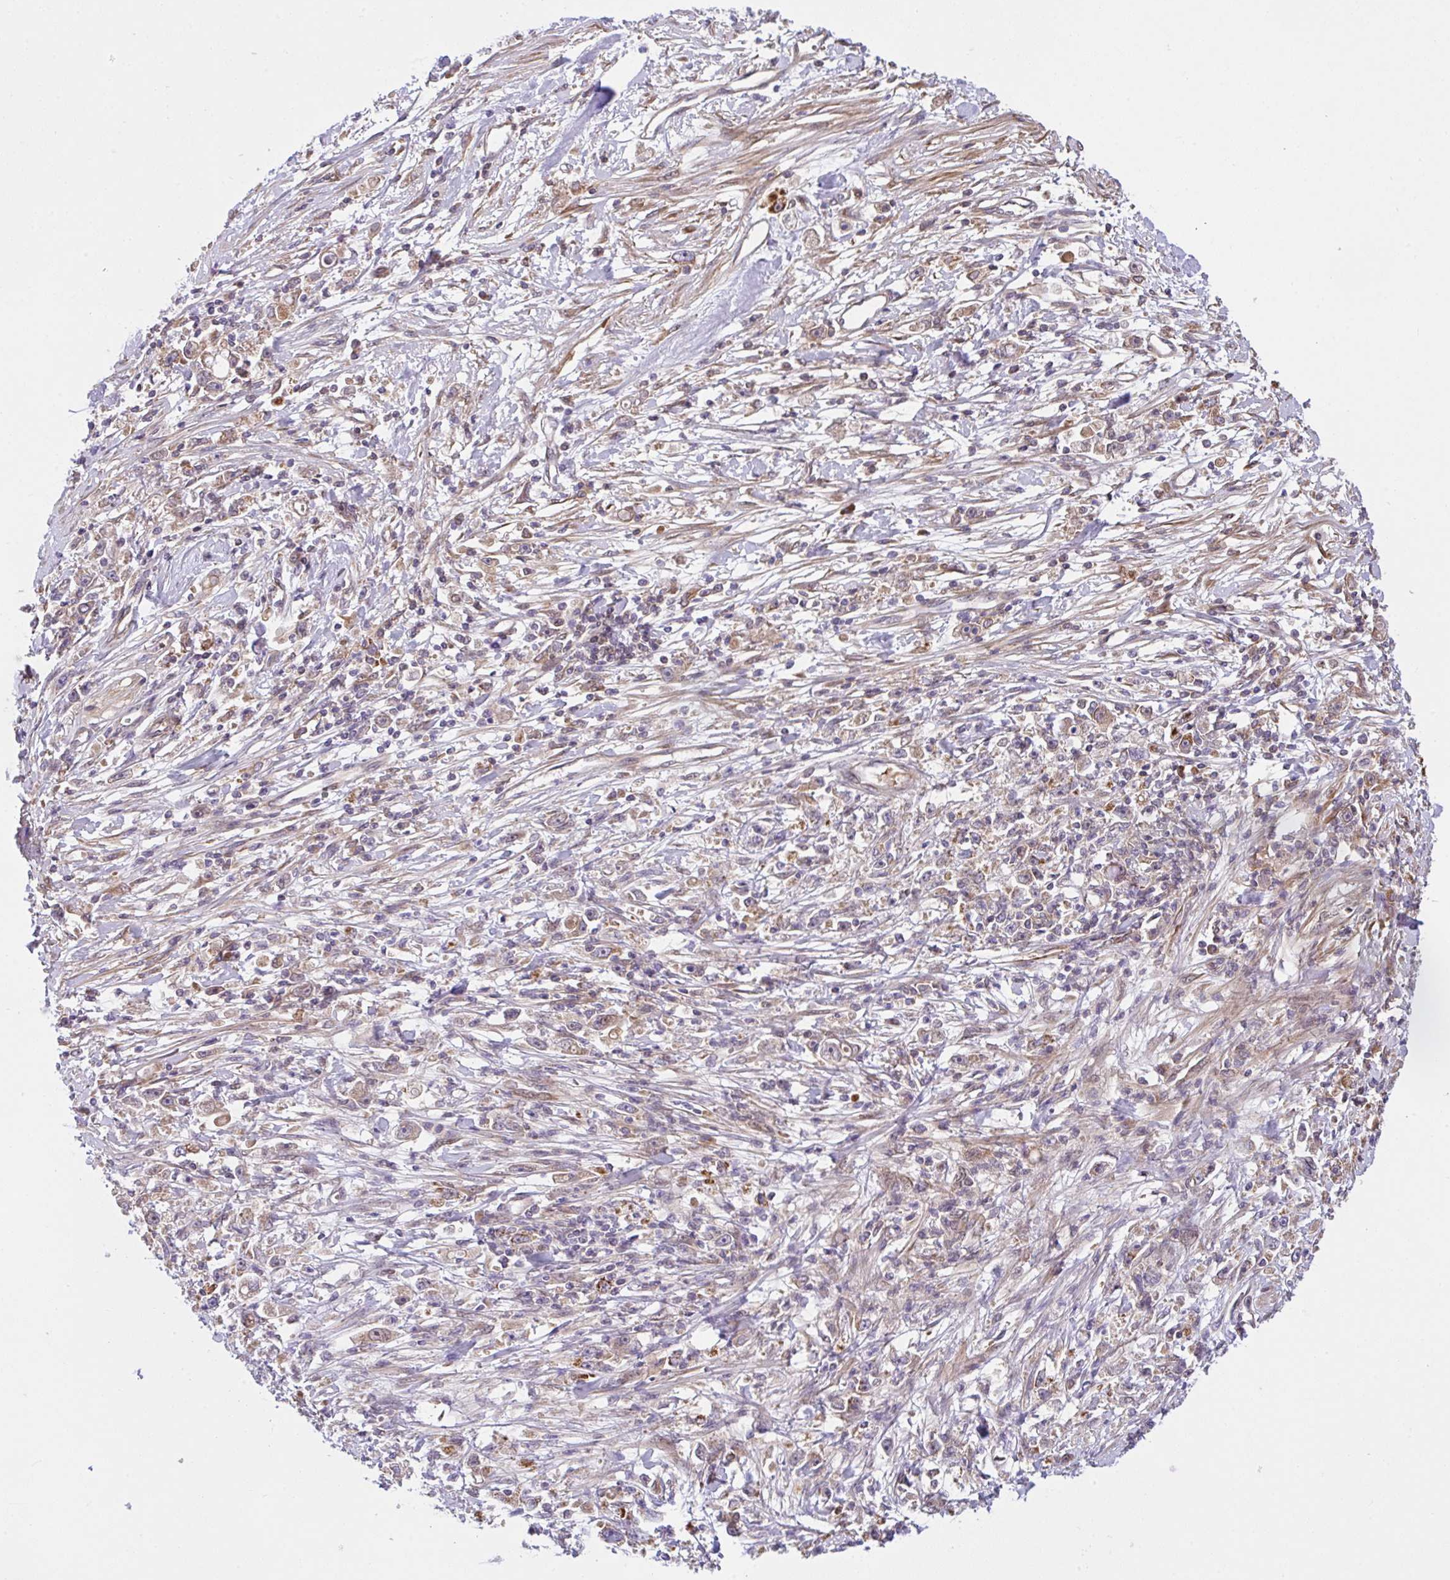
{"staining": {"intensity": "moderate", "quantity": "<25%", "location": "cytoplasmic/membranous"}, "tissue": "stomach cancer", "cell_type": "Tumor cells", "image_type": "cancer", "snomed": [{"axis": "morphology", "description": "Adenocarcinoma, NOS"}, {"axis": "topography", "description": "Stomach"}], "caption": "Adenocarcinoma (stomach) stained with DAB IHC demonstrates low levels of moderate cytoplasmic/membranous staining in about <25% of tumor cells.", "gene": "UBE4A", "patient": {"sex": "female", "age": 59}}